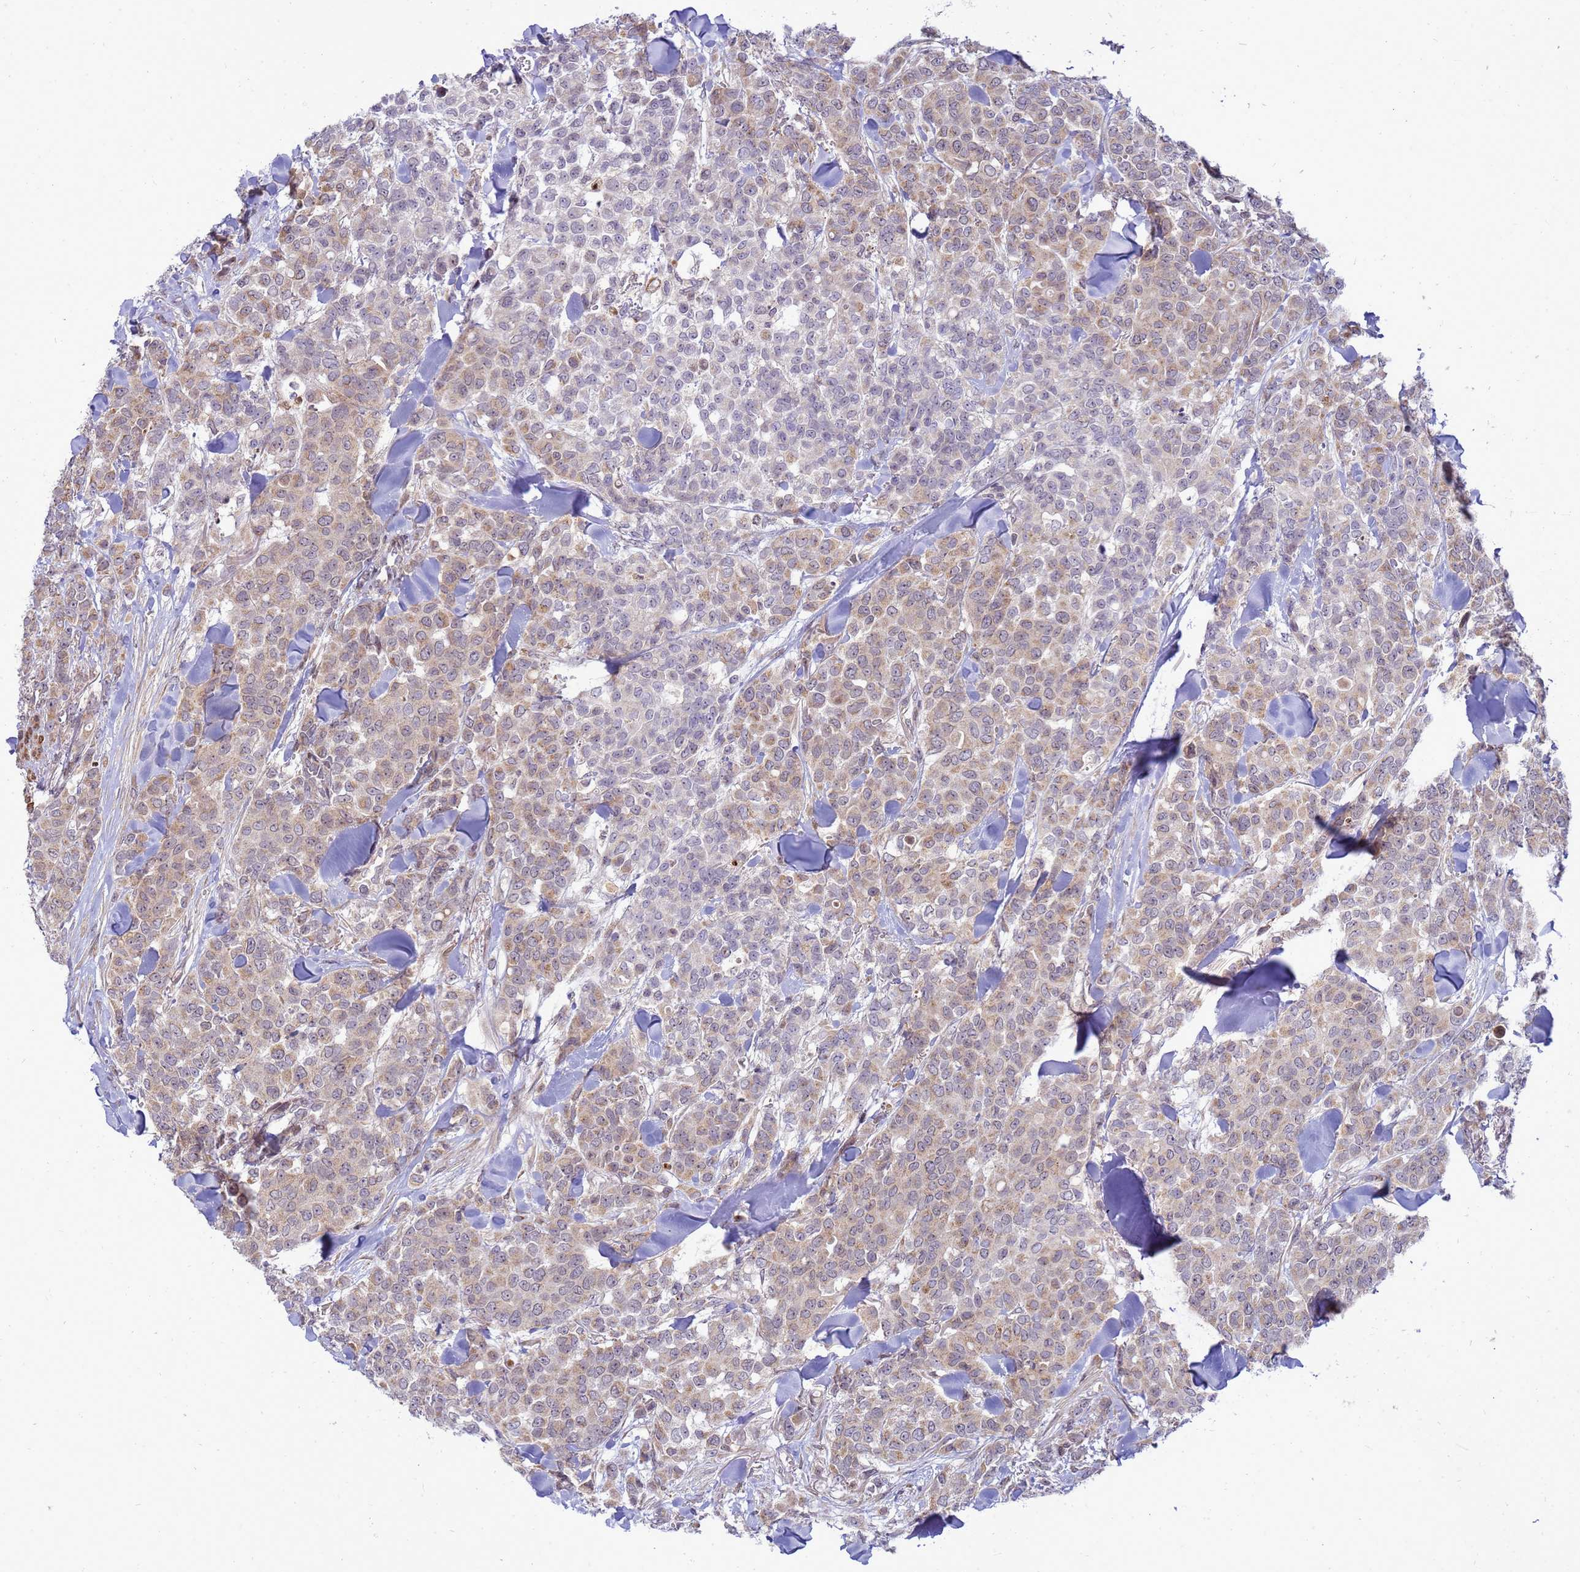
{"staining": {"intensity": "weak", "quantity": ">75%", "location": "cytoplasmic/membranous"}, "tissue": "breast cancer", "cell_type": "Tumor cells", "image_type": "cancer", "snomed": [{"axis": "morphology", "description": "Lobular carcinoma"}, {"axis": "topography", "description": "Breast"}], "caption": "Human breast cancer stained for a protein (brown) demonstrates weak cytoplasmic/membranous positive positivity in approximately >75% of tumor cells.", "gene": "C12orf43", "patient": {"sex": "female", "age": 91}}